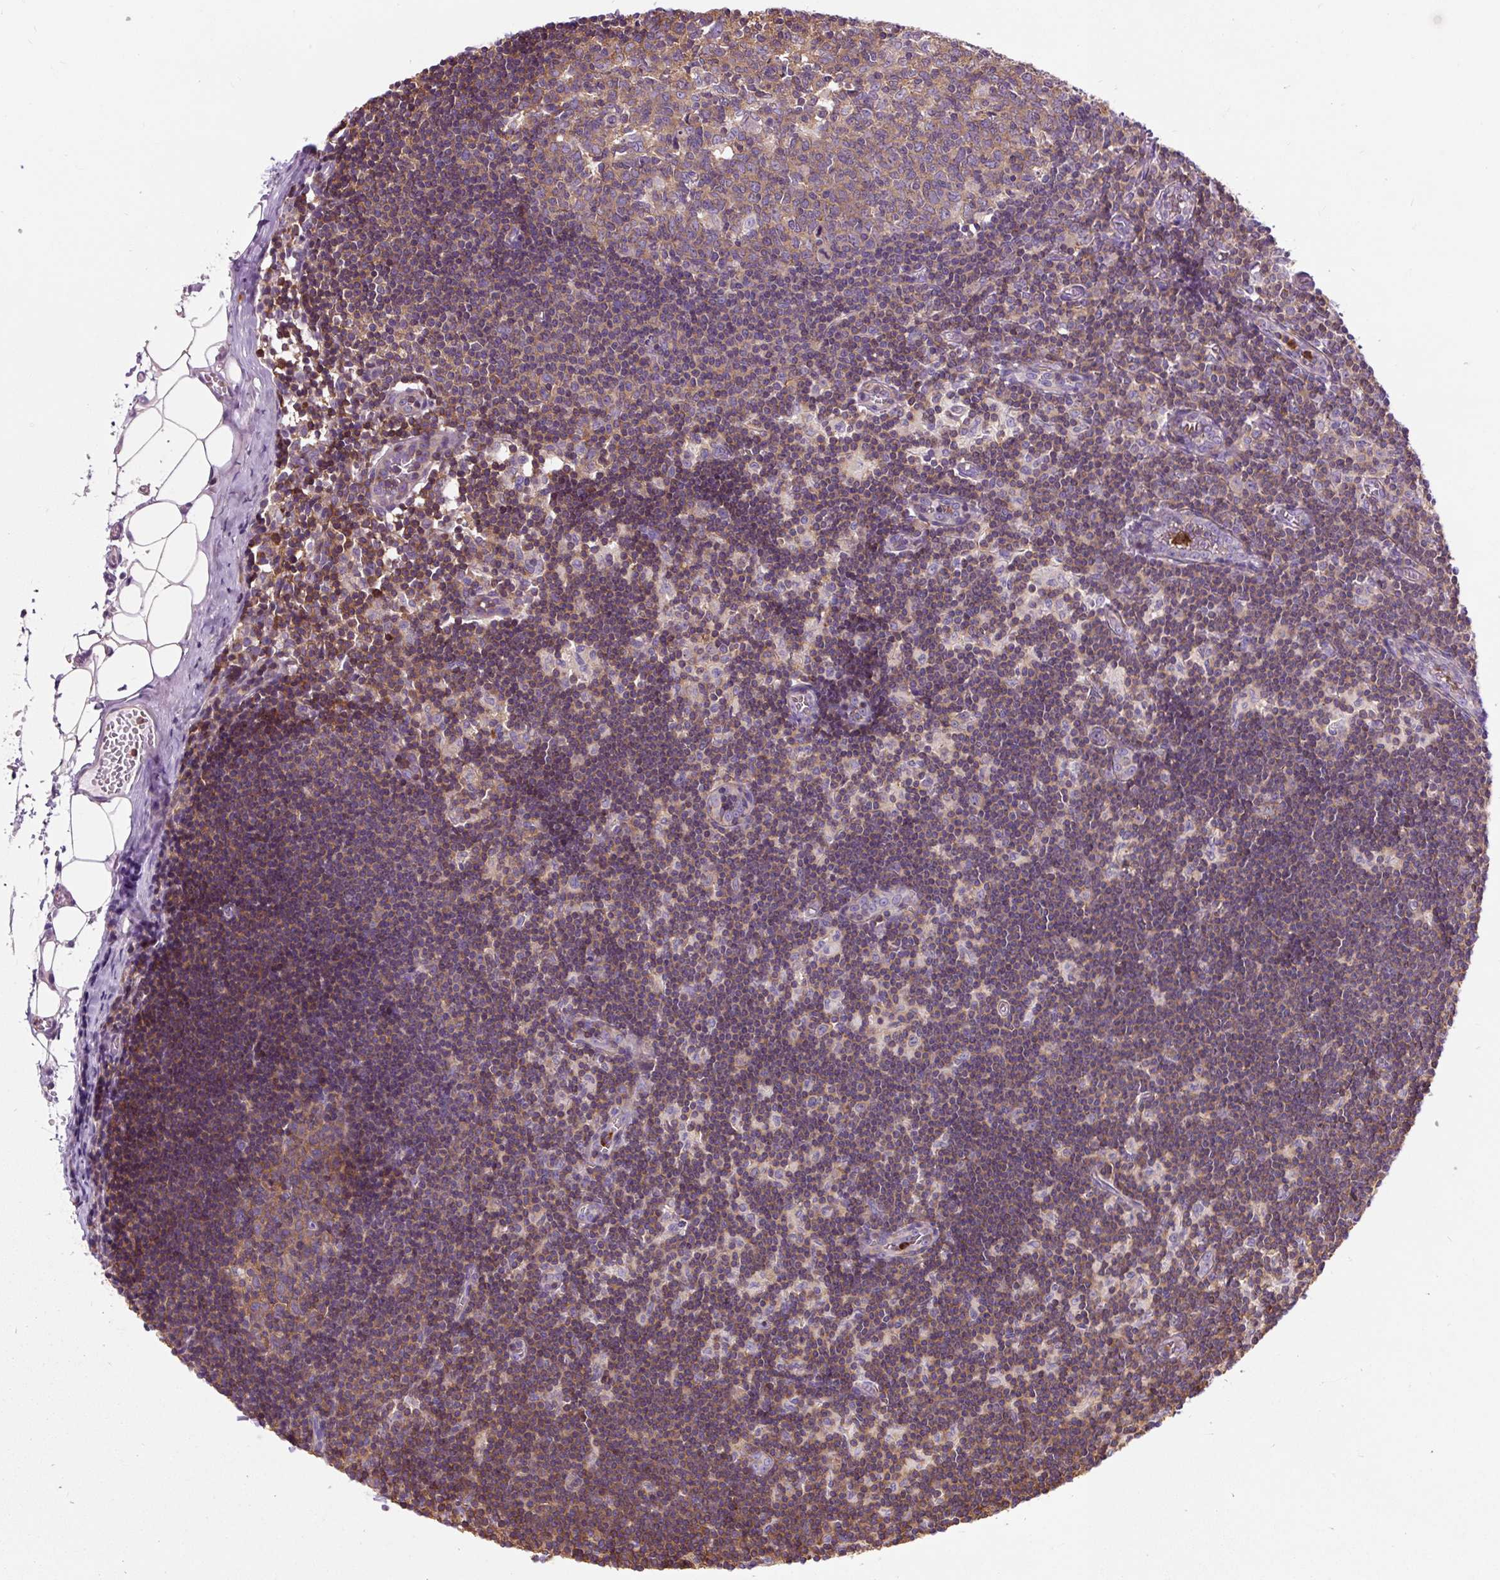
{"staining": {"intensity": "moderate", "quantity": ">75%", "location": "cytoplasmic/membranous"}, "tissue": "lymph node", "cell_type": "Germinal center cells", "image_type": "normal", "snomed": [{"axis": "morphology", "description": "Normal tissue, NOS"}, {"axis": "topography", "description": "Lymph node"}], "caption": "IHC (DAB (3,3'-diaminobenzidine)) staining of unremarkable lymph node exhibits moderate cytoplasmic/membranous protein positivity in approximately >75% of germinal center cells.", "gene": "CISD3", "patient": {"sex": "female", "age": 31}}